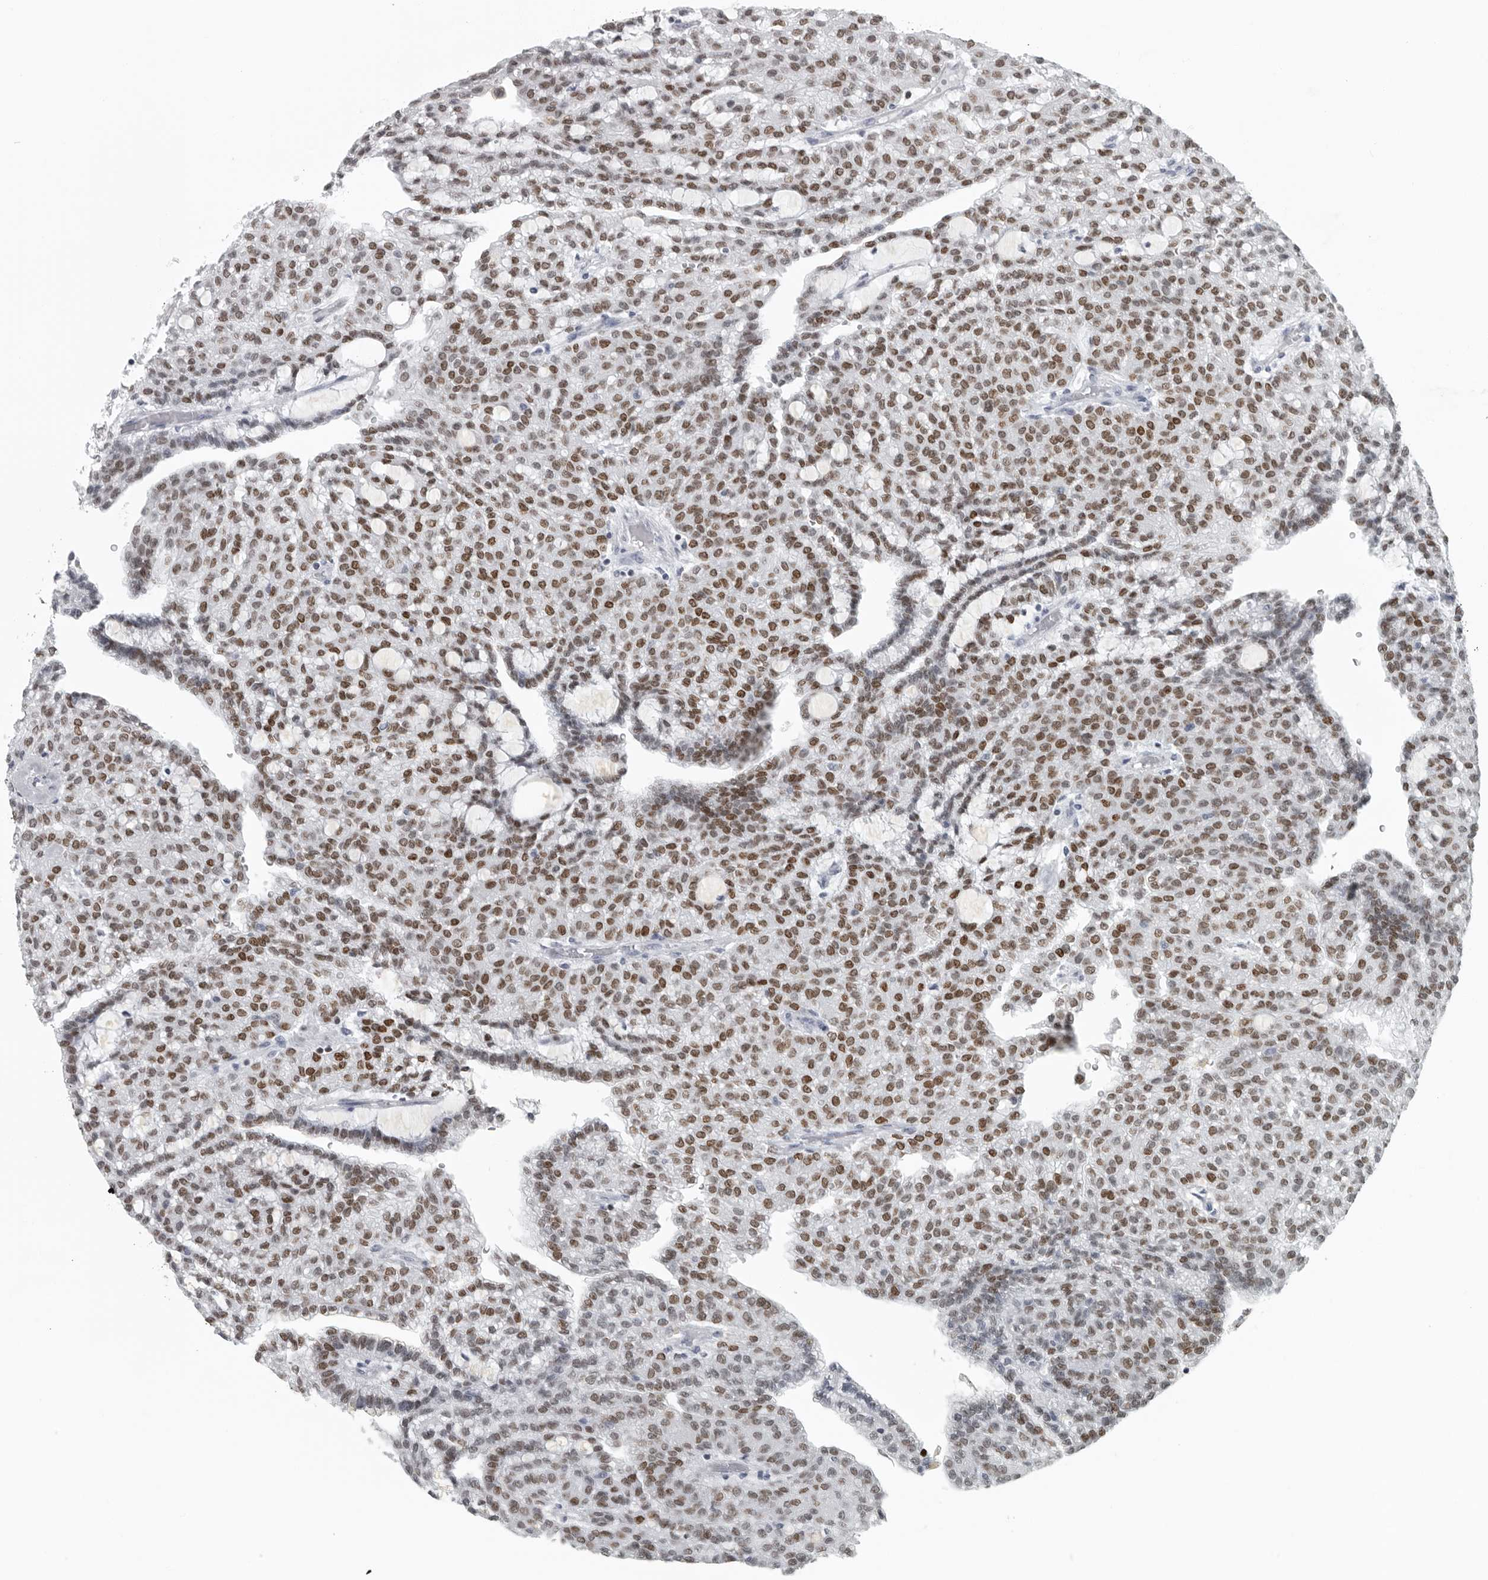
{"staining": {"intensity": "moderate", "quantity": ">75%", "location": "nuclear"}, "tissue": "renal cancer", "cell_type": "Tumor cells", "image_type": "cancer", "snomed": [{"axis": "morphology", "description": "Adenocarcinoma, NOS"}, {"axis": "topography", "description": "Kidney"}], "caption": "Adenocarcinoma (renal) stained for a protein exhibits moderate nuclear positivity in tumor cells.", "gene": "SATB2", "patient": {"sex": "male", "age": 63}}